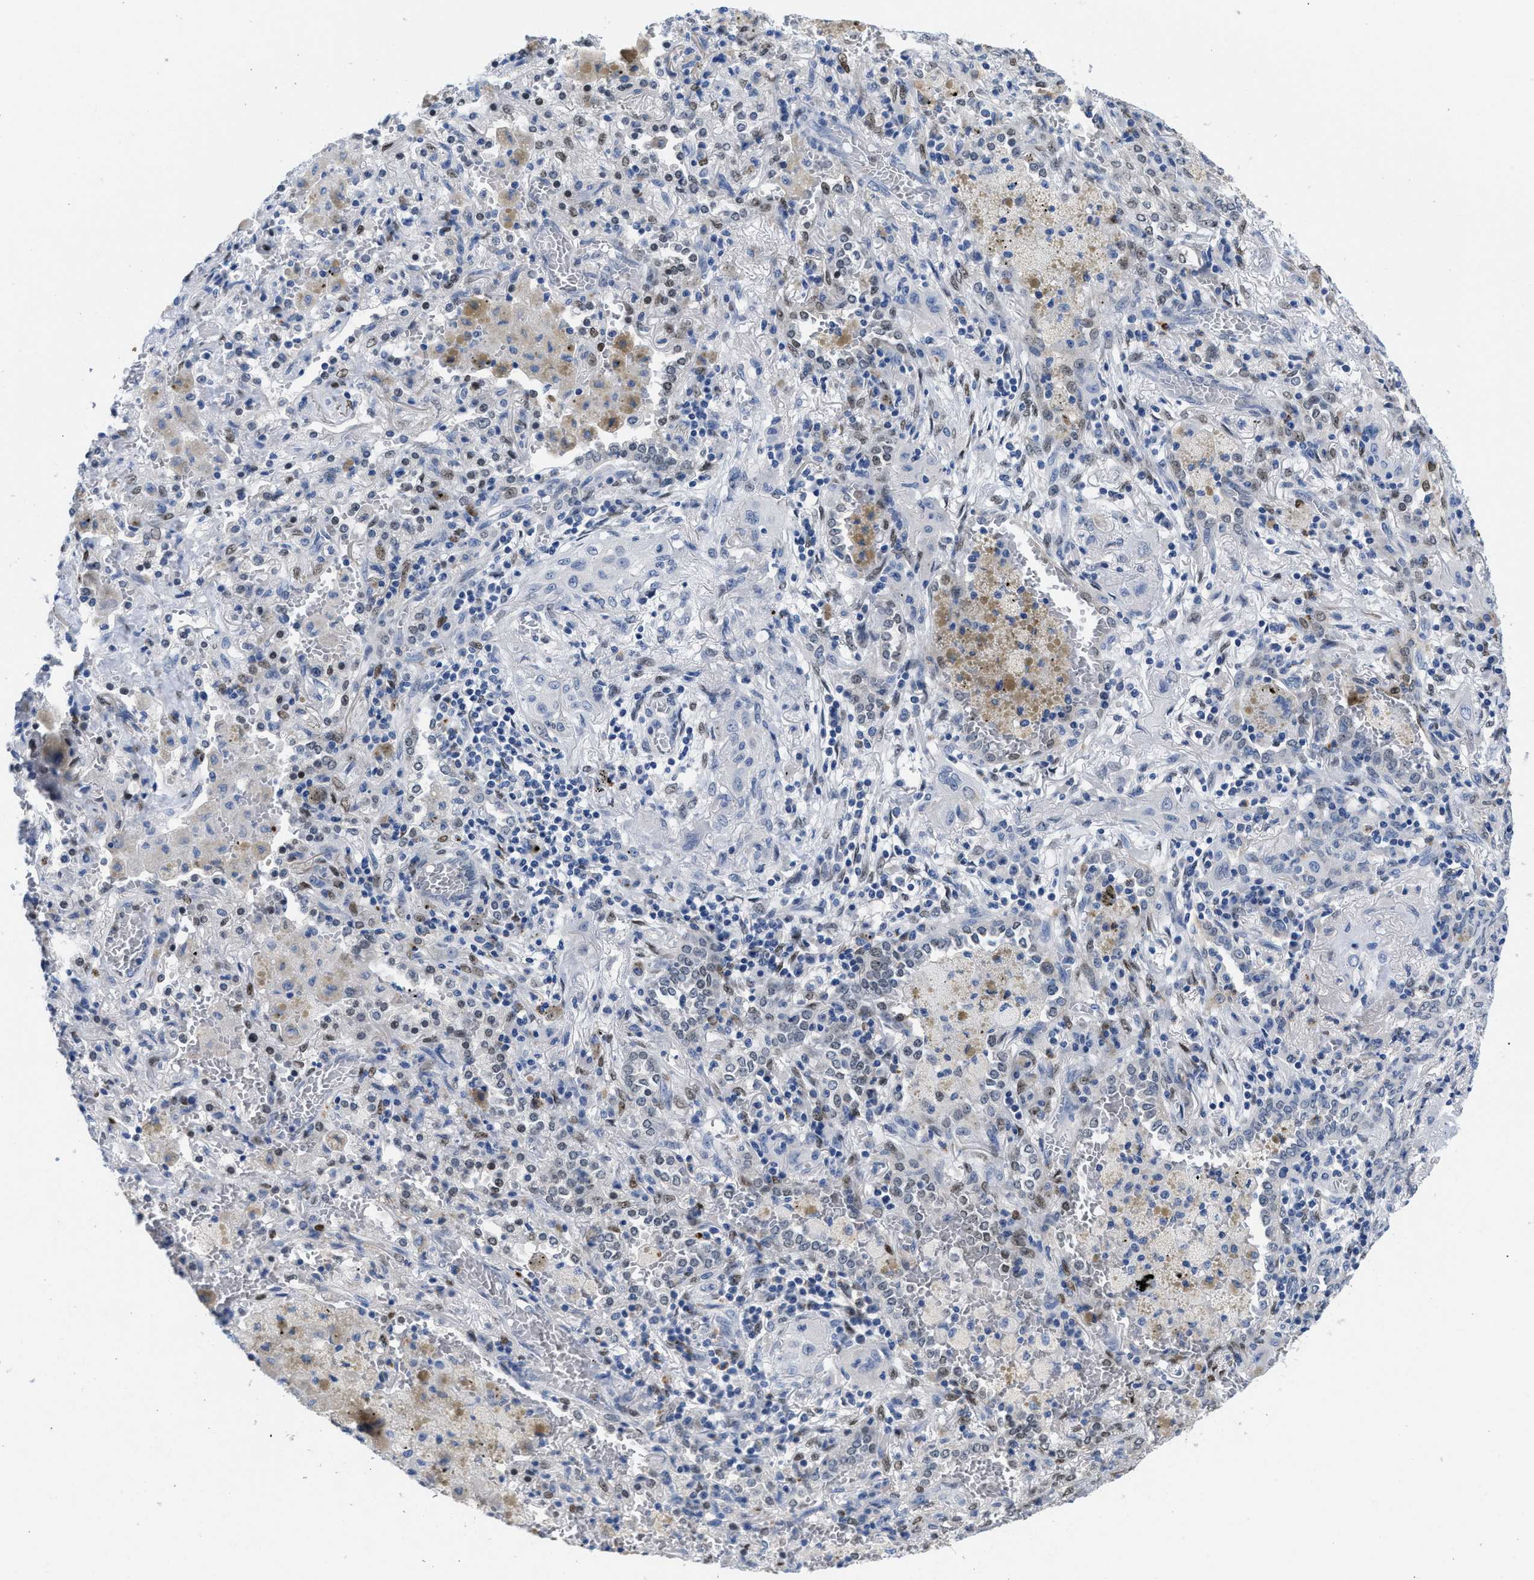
{"staining": {"intensity": "negative", "quantity": "none", "location": "none"}, "tissue": "lung cancer", "cell_type": "Tumor cells", "image_type": "cancer", "snomed": [{"axis": "morphology", "description": "Squamous cell carcinoma, NOS"}, {"axis": "topography", "description": "Lung"}], "caption": "This is an immunohistochemistry image of lung squamous cell carcinoma. There is no staining in tumor cells.", "gene": "NFIX", "patient": {"sex": "female", "age": 47}}